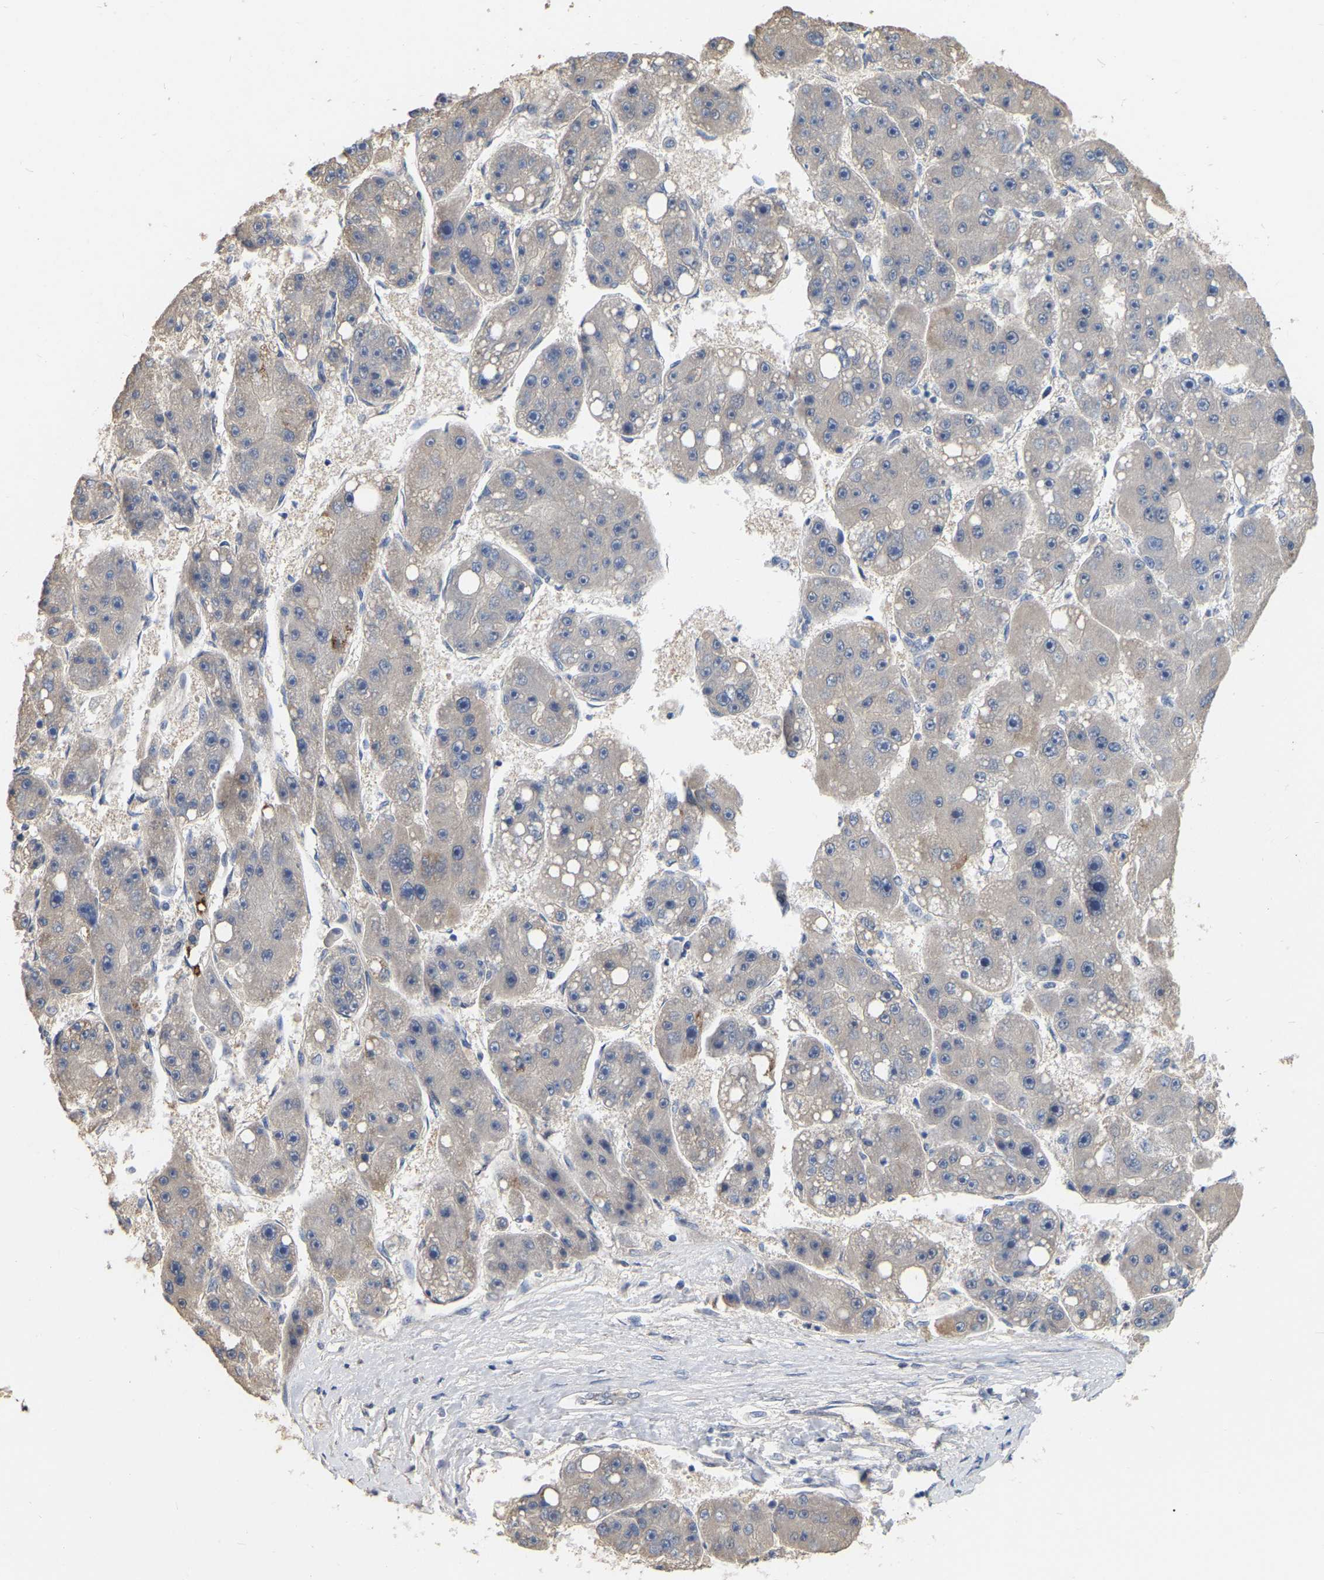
{"staining": {"intensity": "weak", "quantity": "<25%", "location": "cytoplasmic/membranous"}, "tissue": "liver cancer", "cell_type": "Tumor cells", "image_type": "cancer", "snomed": [{"axis": "morphology", "description": "Carcinoma, Hepatocellular, NOS"}, {"axis": "topography", "description": "Liver"}], "caption": "This is an immunohistochemistry image of liver cancer (hepatocellular carcinoma). There is no staining in tumor cells.", "gene": "SSH1", "patient": {"sex": "female", "age": 61}}